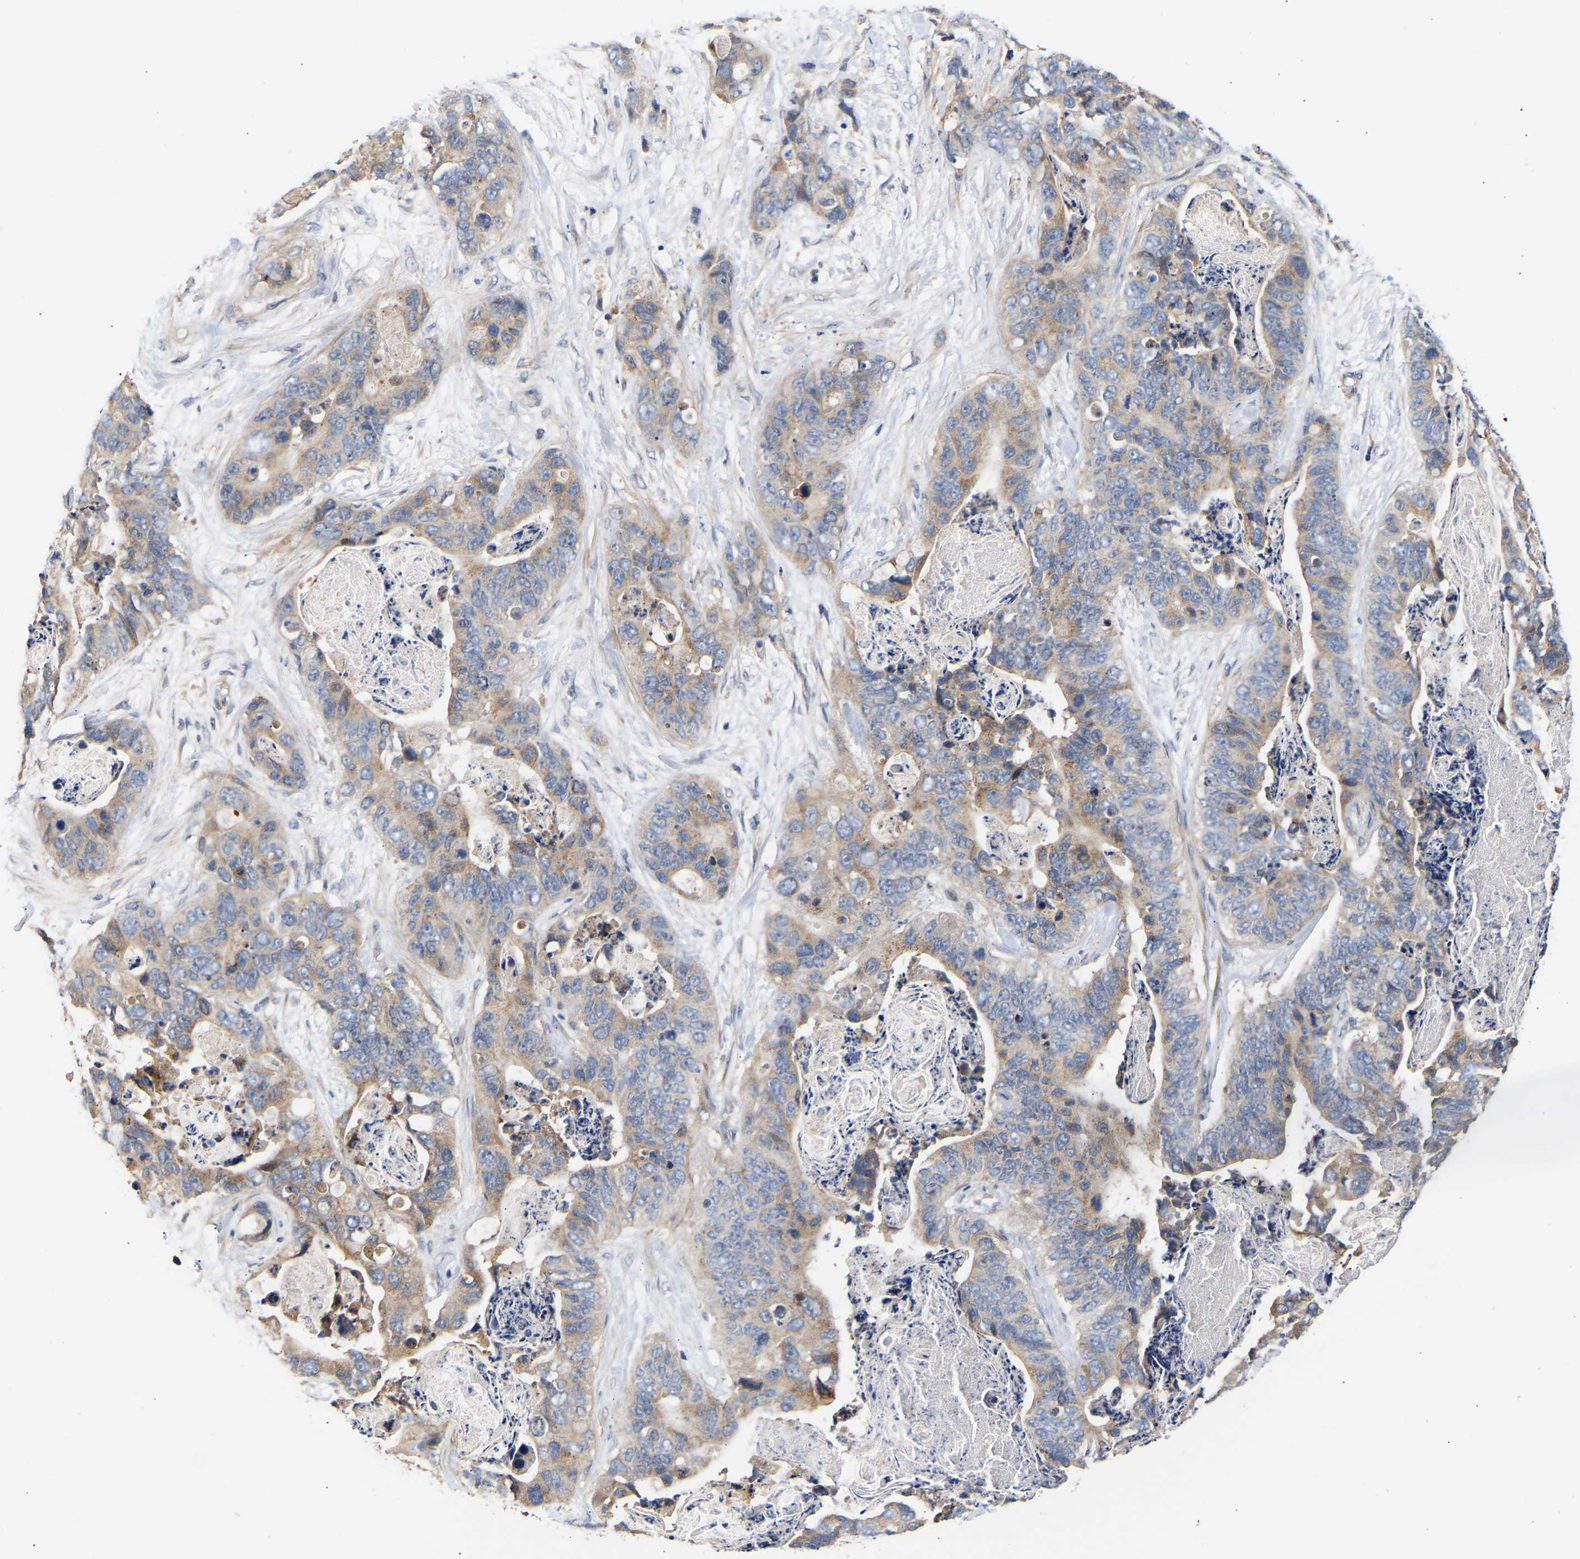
{"staining": {"intensity": "weak", "quantity": "25%-75%", "location": "cytoplasmic/membranous"}, "tissue": "stomach cancer", "cell_type": "Tumor cells", "image_type": "cancer", "snomed": [{"axis": "morphology", "description": "Adenocarcinoma, NOS"}, {"axis": "topography", "description": "Stomach"}], "caption": "The micrograph reveals staining of adenocarcinoma (stomach), revealing weak cytoplasmic/membranous protein staining (brown color) within tumor cells.", "gene": "KASH5", "patient": {"sex": "female", "age": 89}}